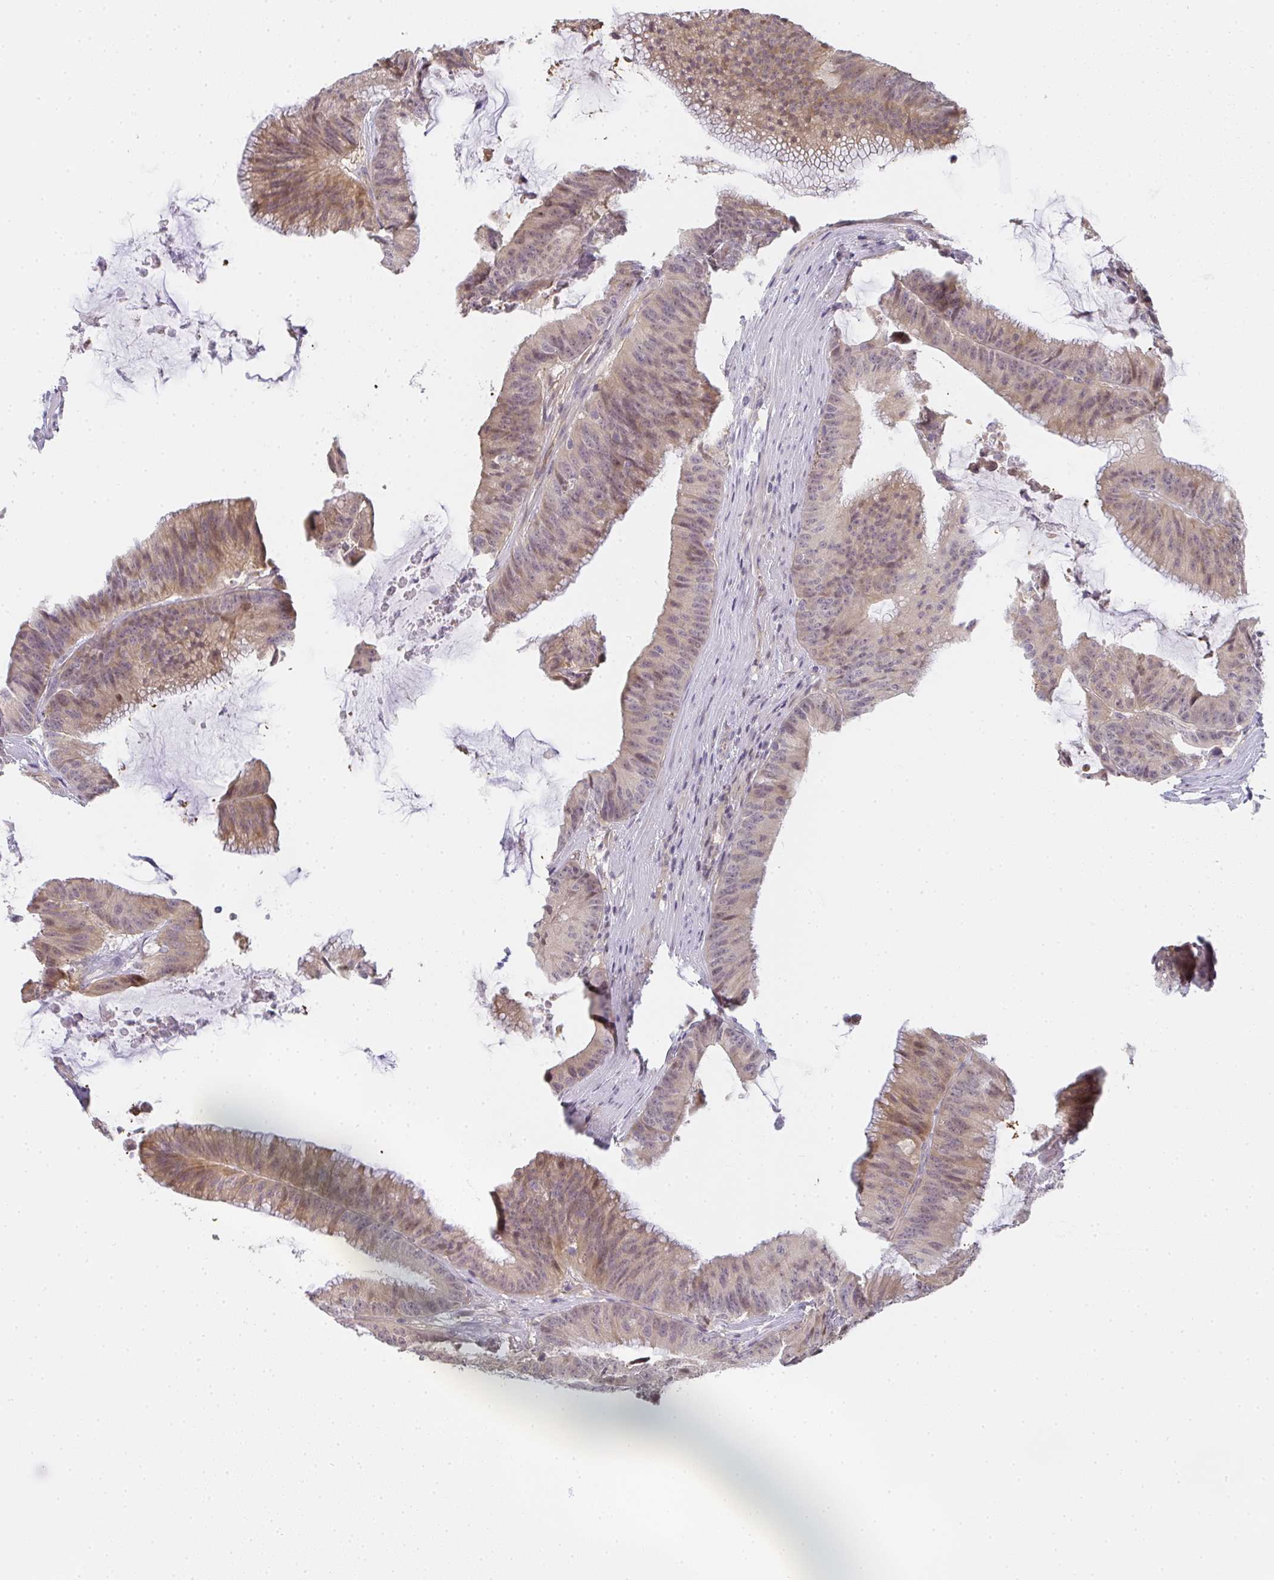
{"staining": {"intensity": "weak", "quantity": ">75%", "location": "cytoplasmic/membranous,nuclear"}, "tissue": "colorectal cancer", "cell_type": "Tumor cells", "image_type": "cancer", "snomed": [{"axis": "morphology", "description": "Adenocarcinoma, NOS"}, {"axis": "topography", "description": "Colon"}], "caption": "The immunohistochemical stain highlights weak cytoplasmic/membranous and nuclear staining in tumor cells of colorectal cancer (adenocarcinoma) tissue.", "gene": "GSDMB", "patient": {"sex": "female", "age": 78}}